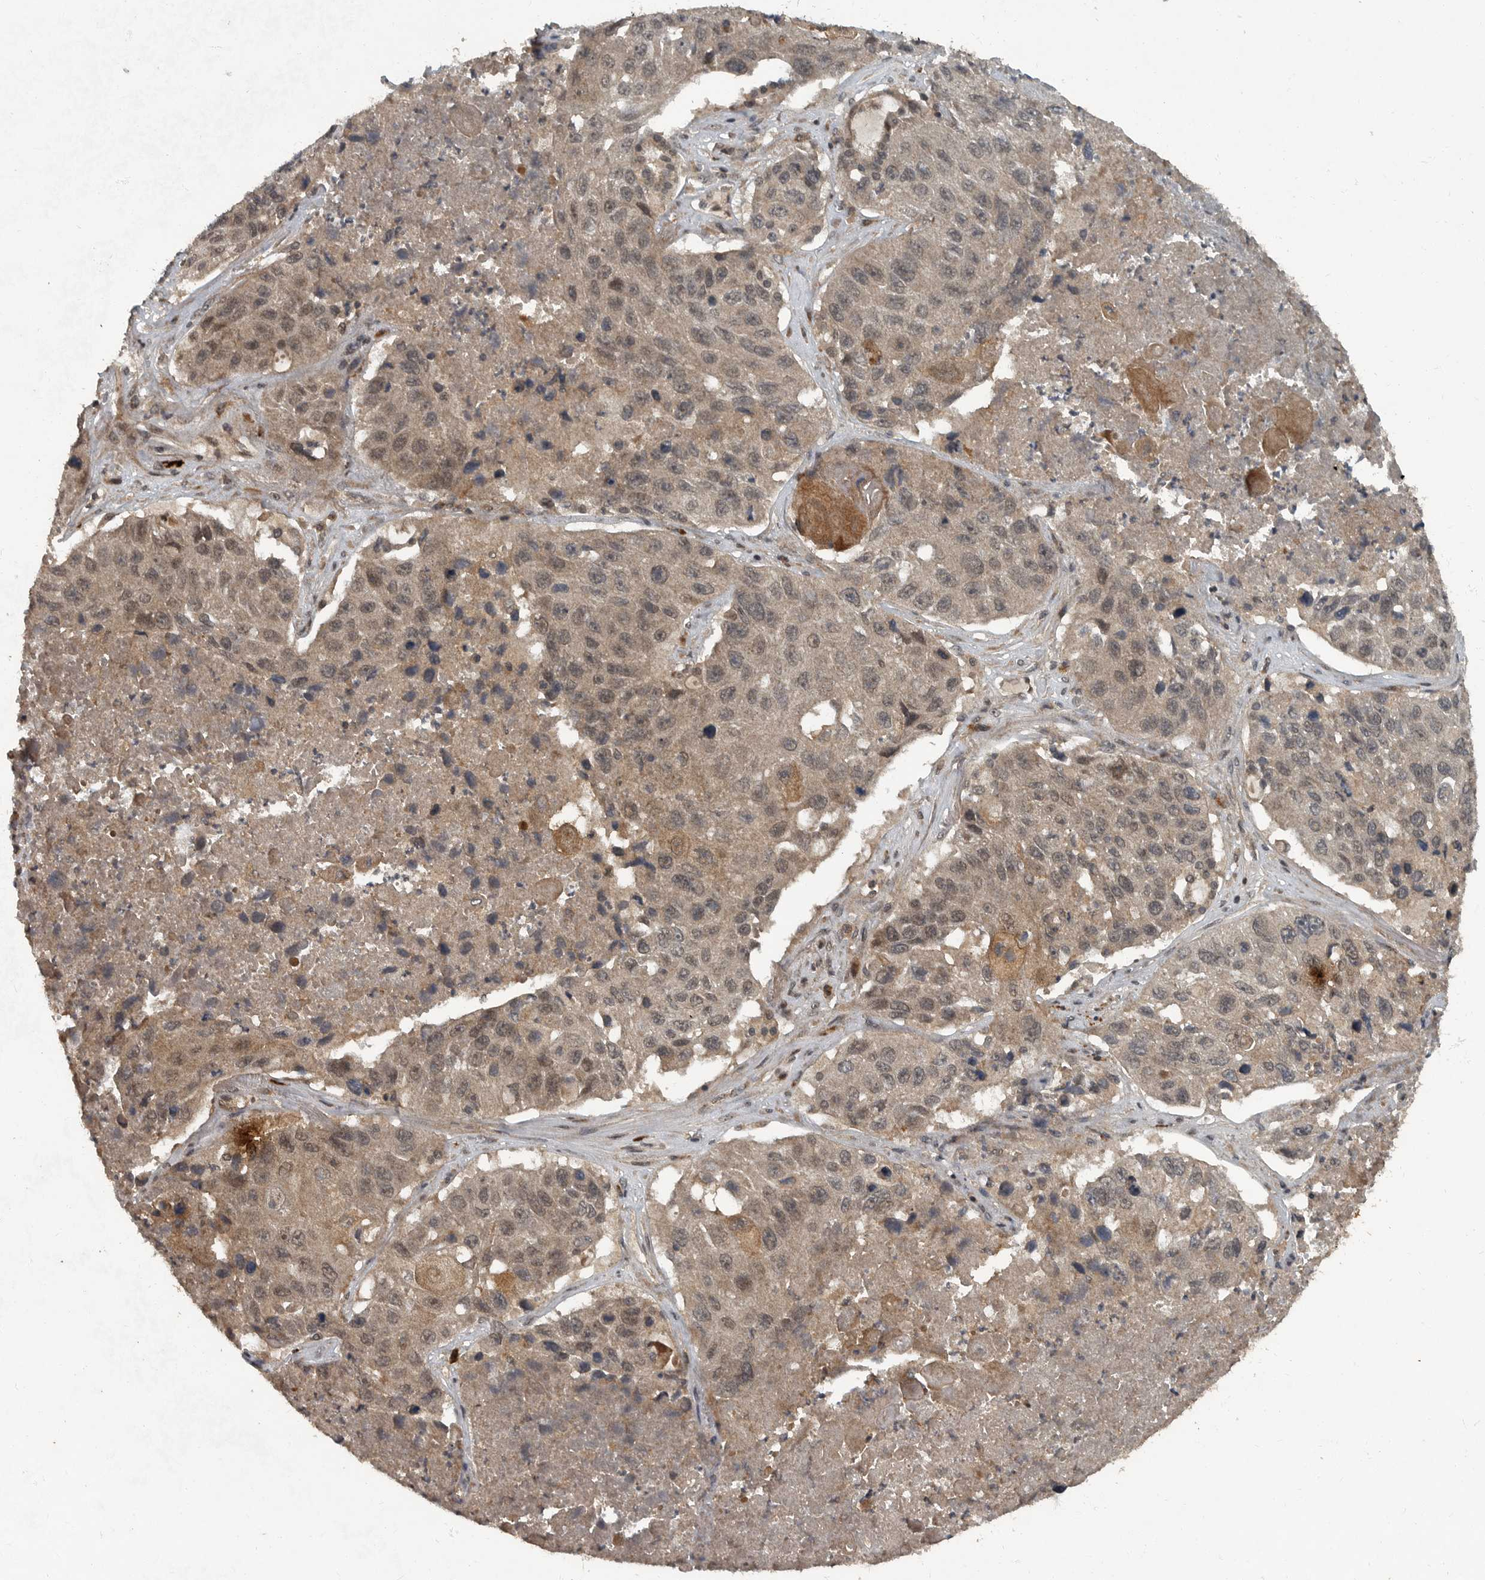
{"staining": {"intensity": "weak", "quantity": ">75%", "location": "cytoplasmic/membranous,nuclear"}, "tissue": "lung cancer", "cell_type": "Tumor cells", "image_type": "cancer", "snomed": [{"axis": "morphology", "description": "Squamous cell carcinoma, NOS"}, {"axis": "topography", "description": "Lung"}], "caption": "A brown stain labels weak cytoplasmic/membranous and nuclear staining of a protein in human squamous cell carcinoma (lung) tumor cells.", "gene": "FOXO1", "patient": {"sex": "male", "age": 61}}